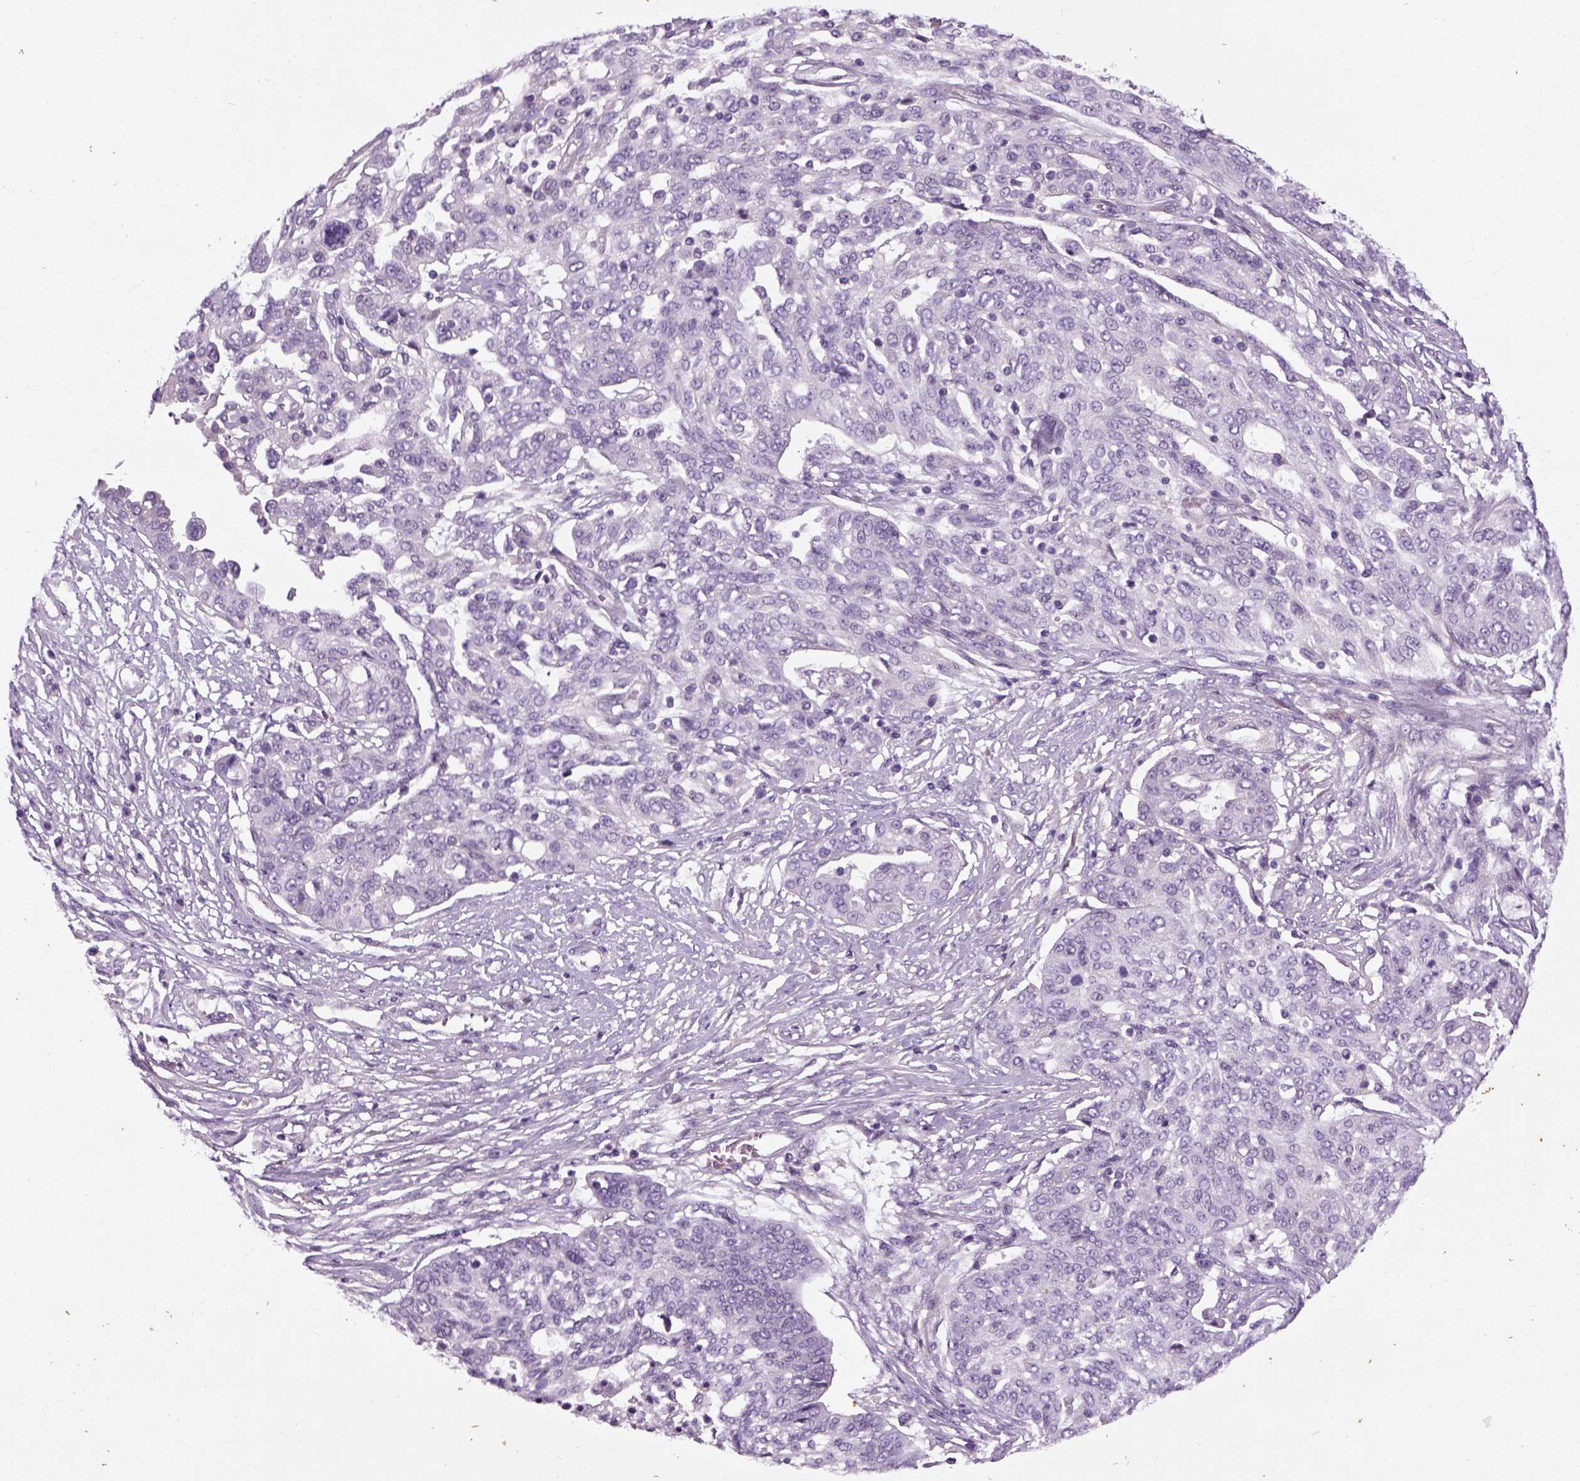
{"staining": {"intensity": "negative", "quantity": "none", "location": "none"}, "tissue": "ovarian cancer", "cell_type": "Tumor cells", "image_type": "cancer", "snomed": [{"axis": "morphology", "description": "Cystadenocarcinoma, serous, NOS"}, {"axis": "topography", "description": "Ovary"}], "caption": "IHC histopathology image of ovarian cancer stained for a protein (brown), which displays no staining in tumor cells. (Brightfield microscopy of DAB (3,3'-diaminobenzidine) IHC at high magnification).", "gene": "ELOVL3", "patient": {"sex": "female", "age": 67}}